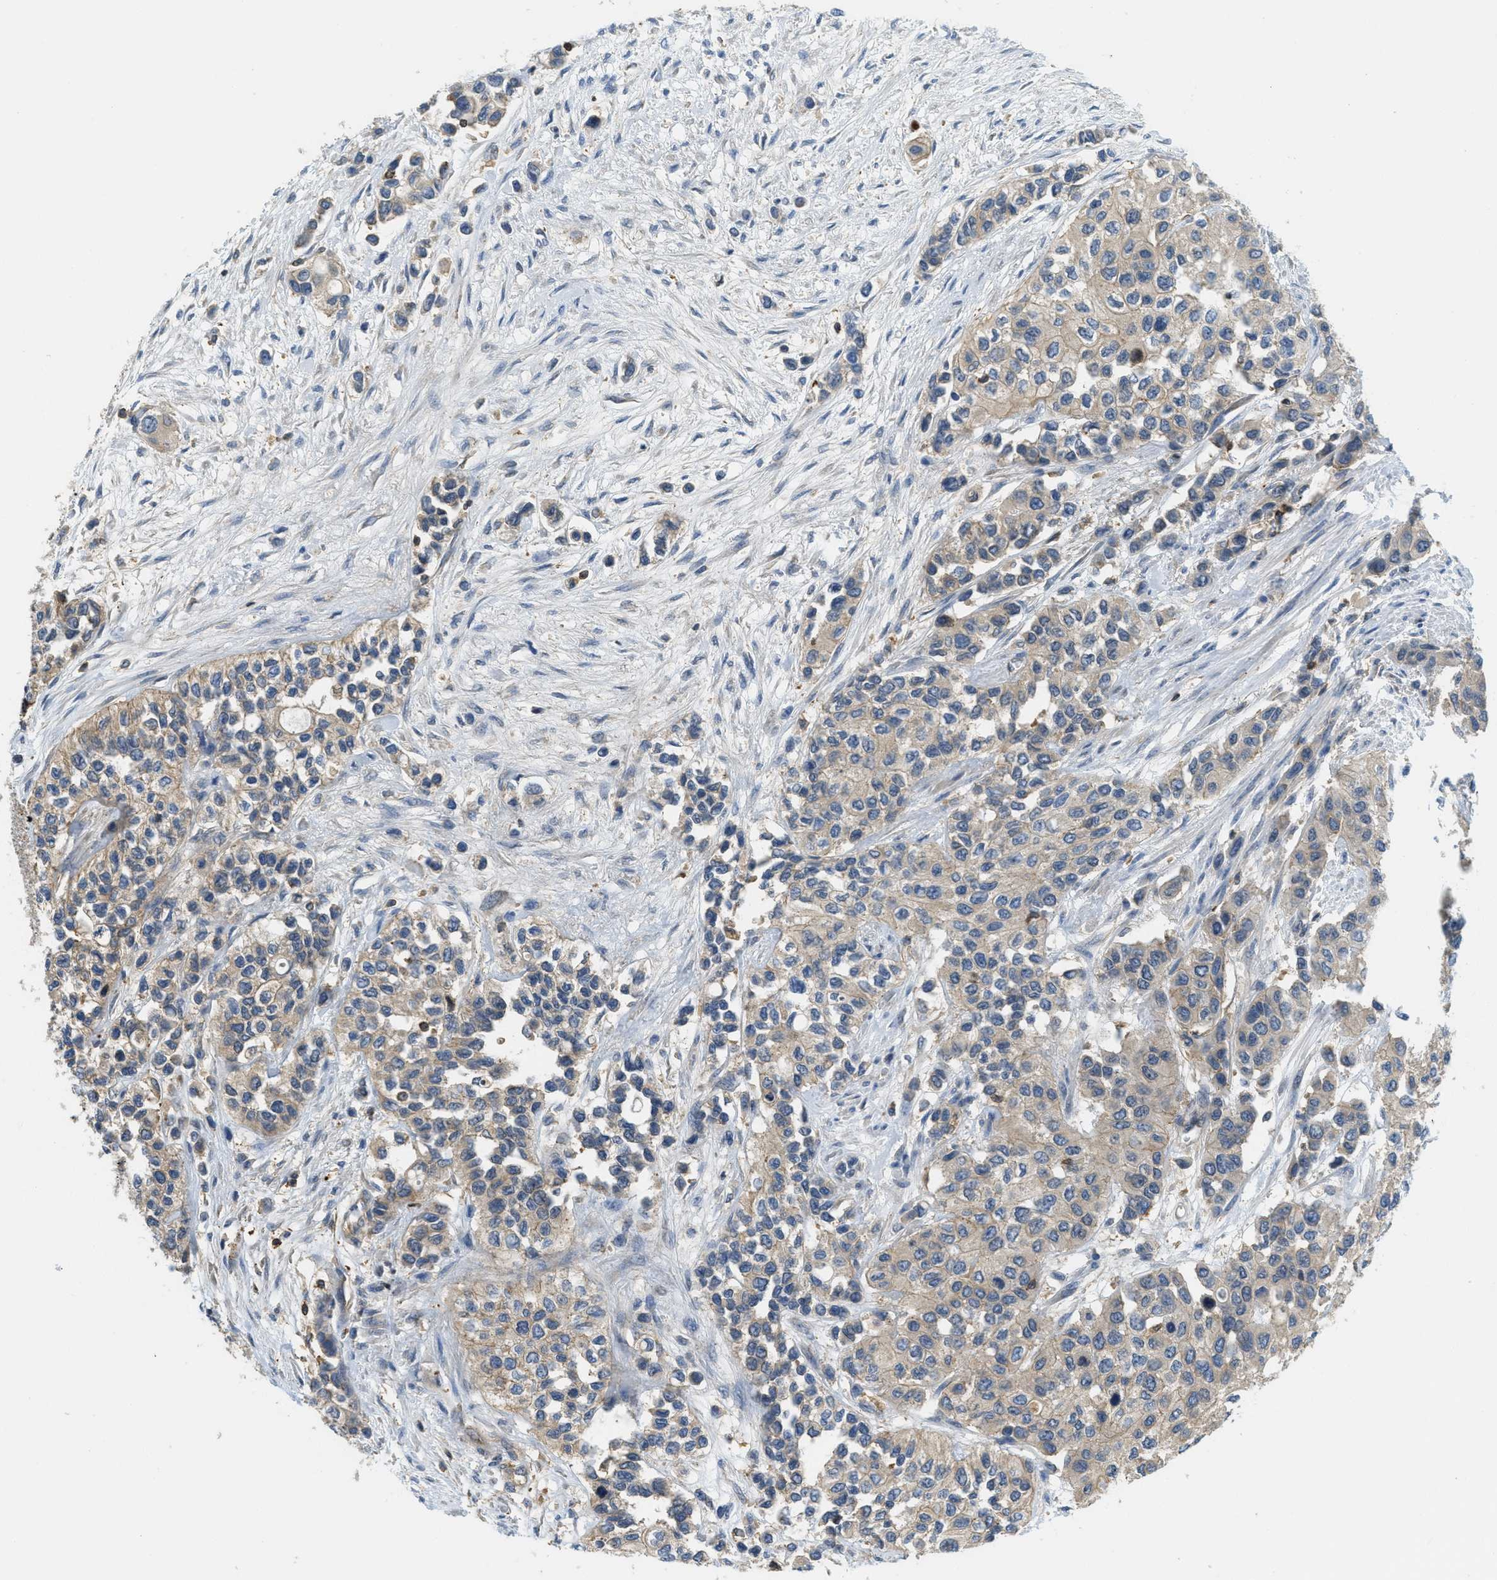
{"staining": {"intensity": "weak", "quantity": ">75%", "location": "cytoplasmic/membranous"}, "tissue": "urothelial cancer", "cell_type": "Tumor cells", "image_type": "cancer", "snomed": [{"axis": "morphology", "description": "Urothelial carcinoma, High grade"}, {"axis": "topography", "description": "Urinary bladder"}], "caption": "High-grade urothelial carcinoma stained with a protein marker displays weak staining in tumor cells.", "gene": "GRIK2", "patient": {"sex": "female", "age": 56}}